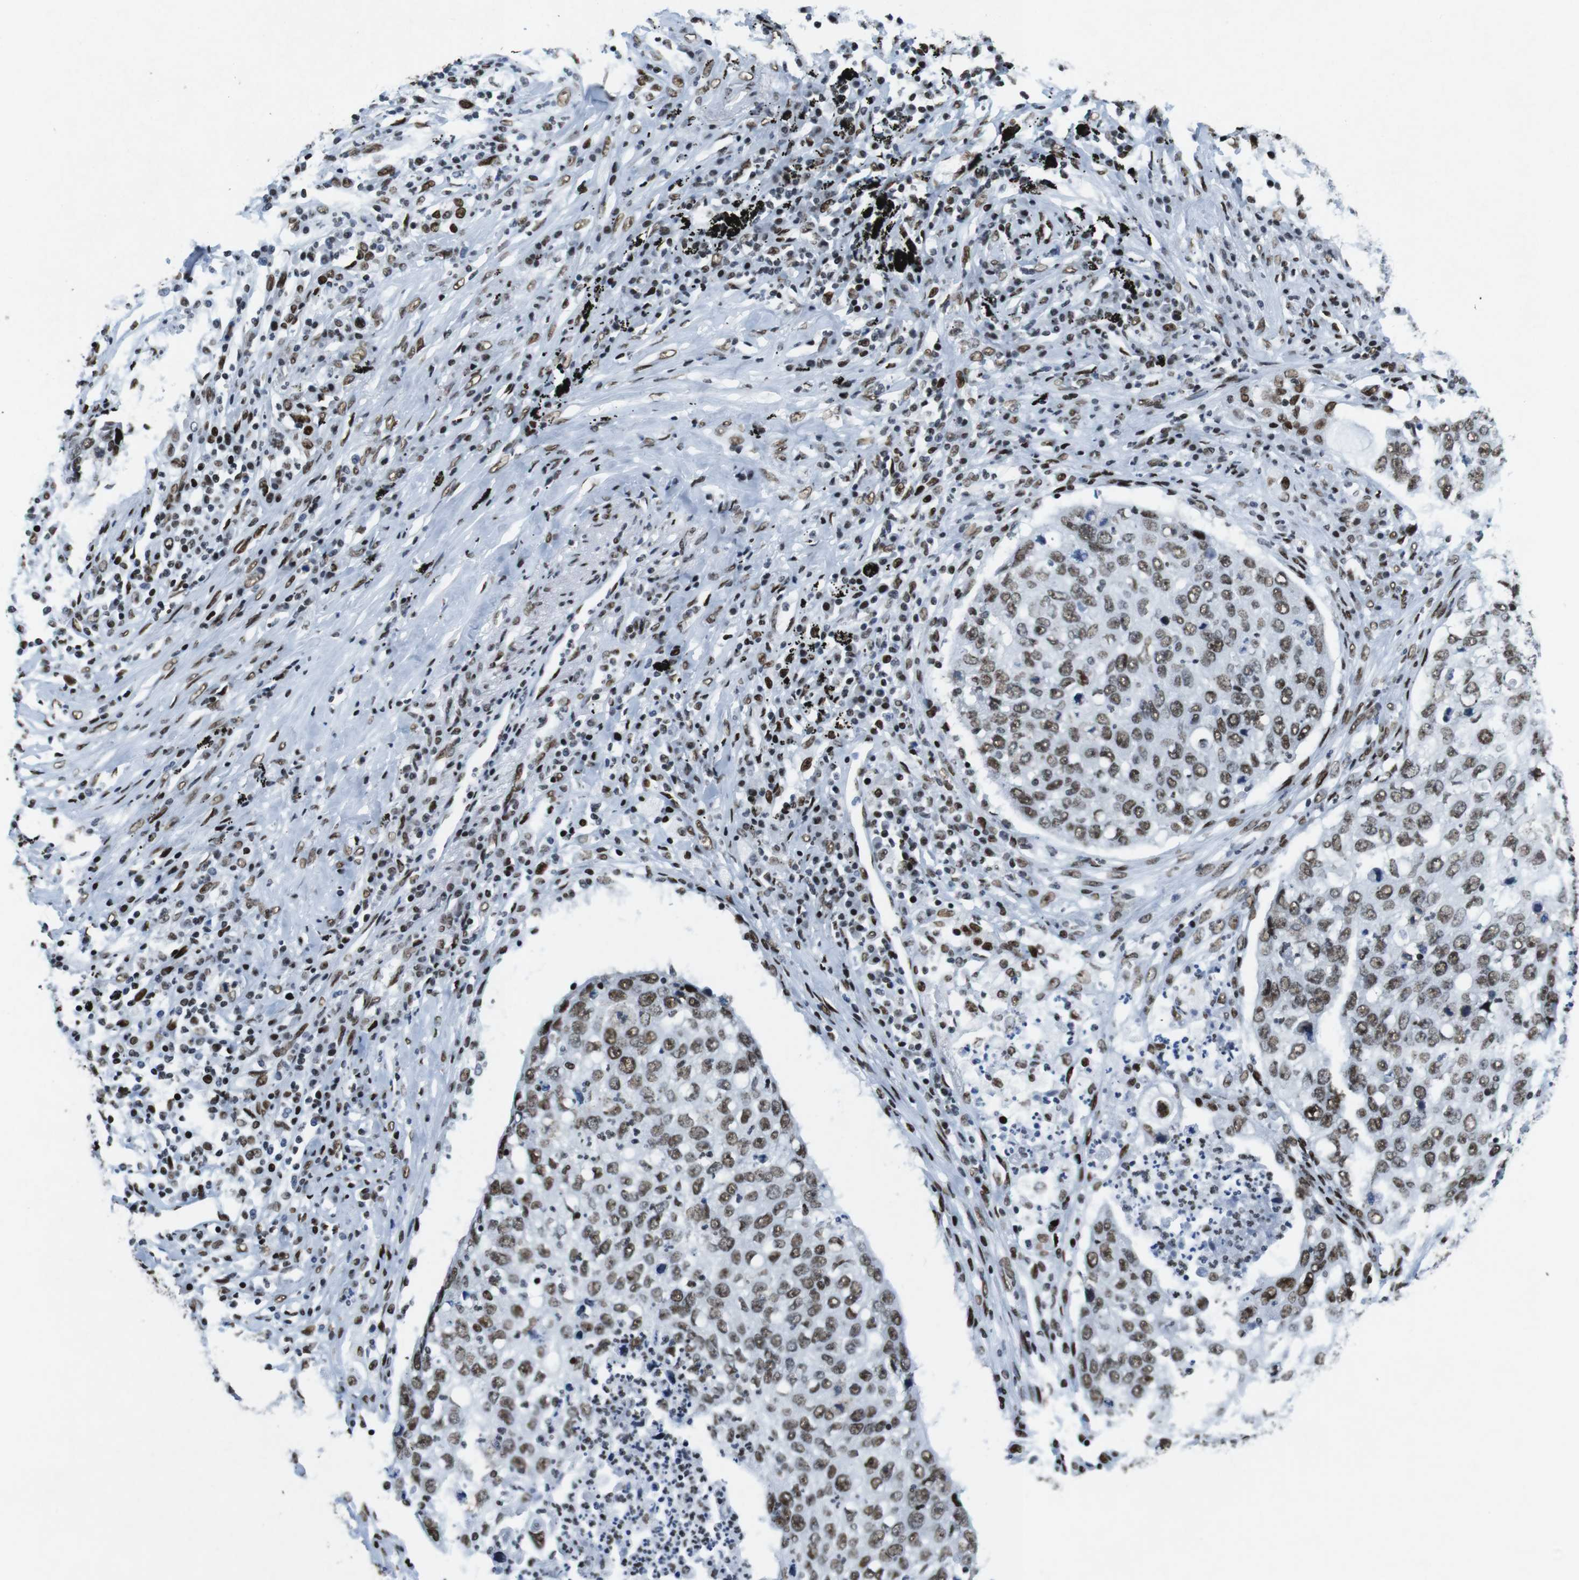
{"staining": {"intensity": "moderate", "quantity": ">75%", "location": "nuclear"}, "tissue": "lung cancer", "cell_type": "Tumor cells", "image_type": "cancer", "snomed": [{"axis": "morphology", "description": "Squamous cell carcinoma, NOS"}, {"axis": "topography", "description": "Lung"}], "caption": "Immunohistochemistry (DAB (3,3'-diaminobenzidine)) staining of human lung squamous cell carcinoma displays moderate nuclear protein positivity in approximately >75% of tumor cells. Using DAB (3,3'-diaminobenzidine) (brown) and hematoxylin (blue) stains, captured at high magnification using brightfield microscopy.", "gene": "CITED2", "patient": {"sex": "female", "age": 63}}